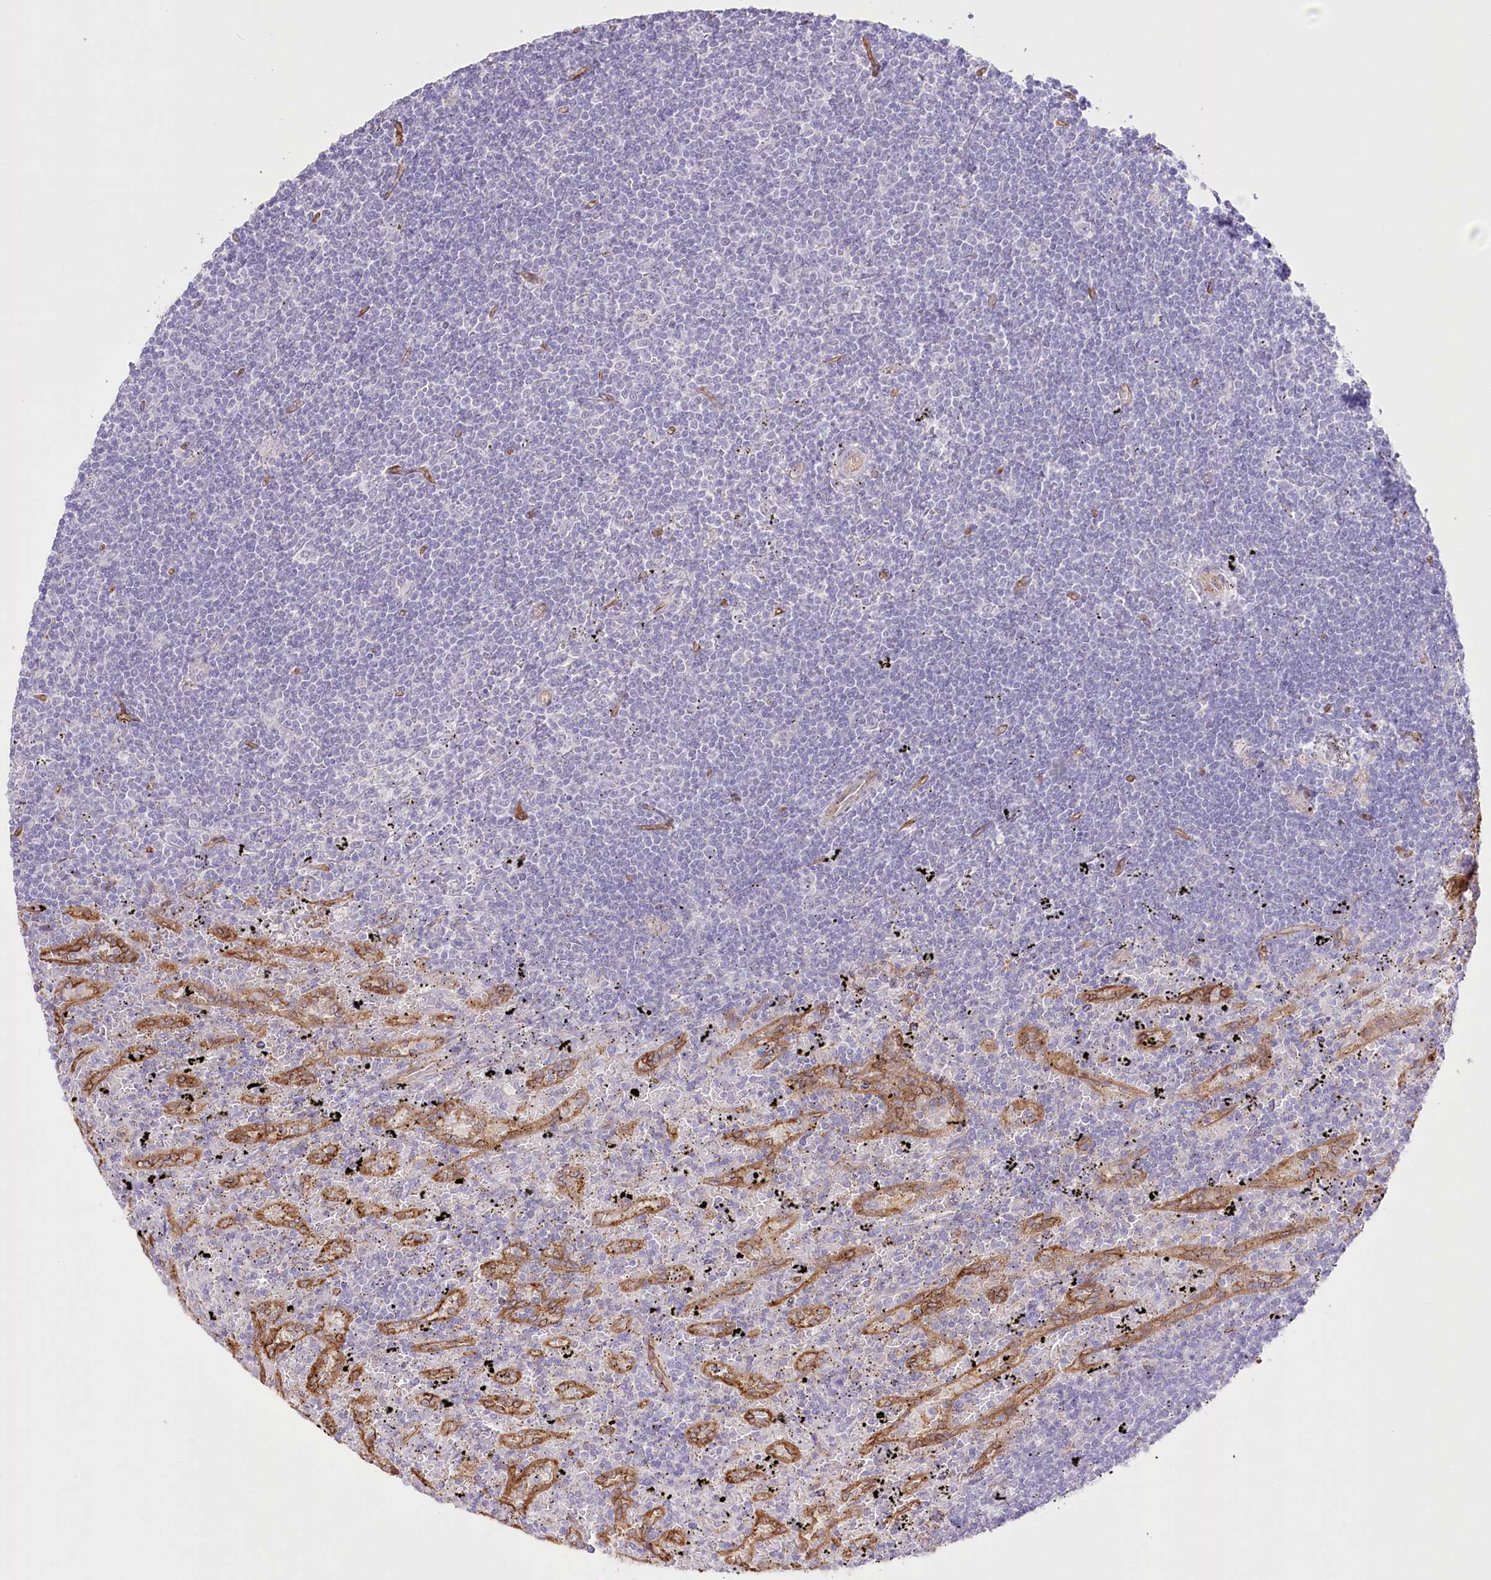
{"staining": {"intensity": "negative", "quantity": "none", "location": "none"}, "tissue": "lymphoma", "cell_type": "Tumor cells", "image_type": "cancer", "snomed": [{"axis": "morphology", "description": "Malignant lymphoma, non-Hodgkin's type, Low grade"}, {"axis": "topography", "description": "Spleen"}], "caption": "Immunohistochemical staining of human malignant lymphoma, non-Hodgkin's type (low-grade) reveals no significant expression in tumor cells.", "gene": "SLC39A10", "patient": {"sex": "male", "age": 76}}